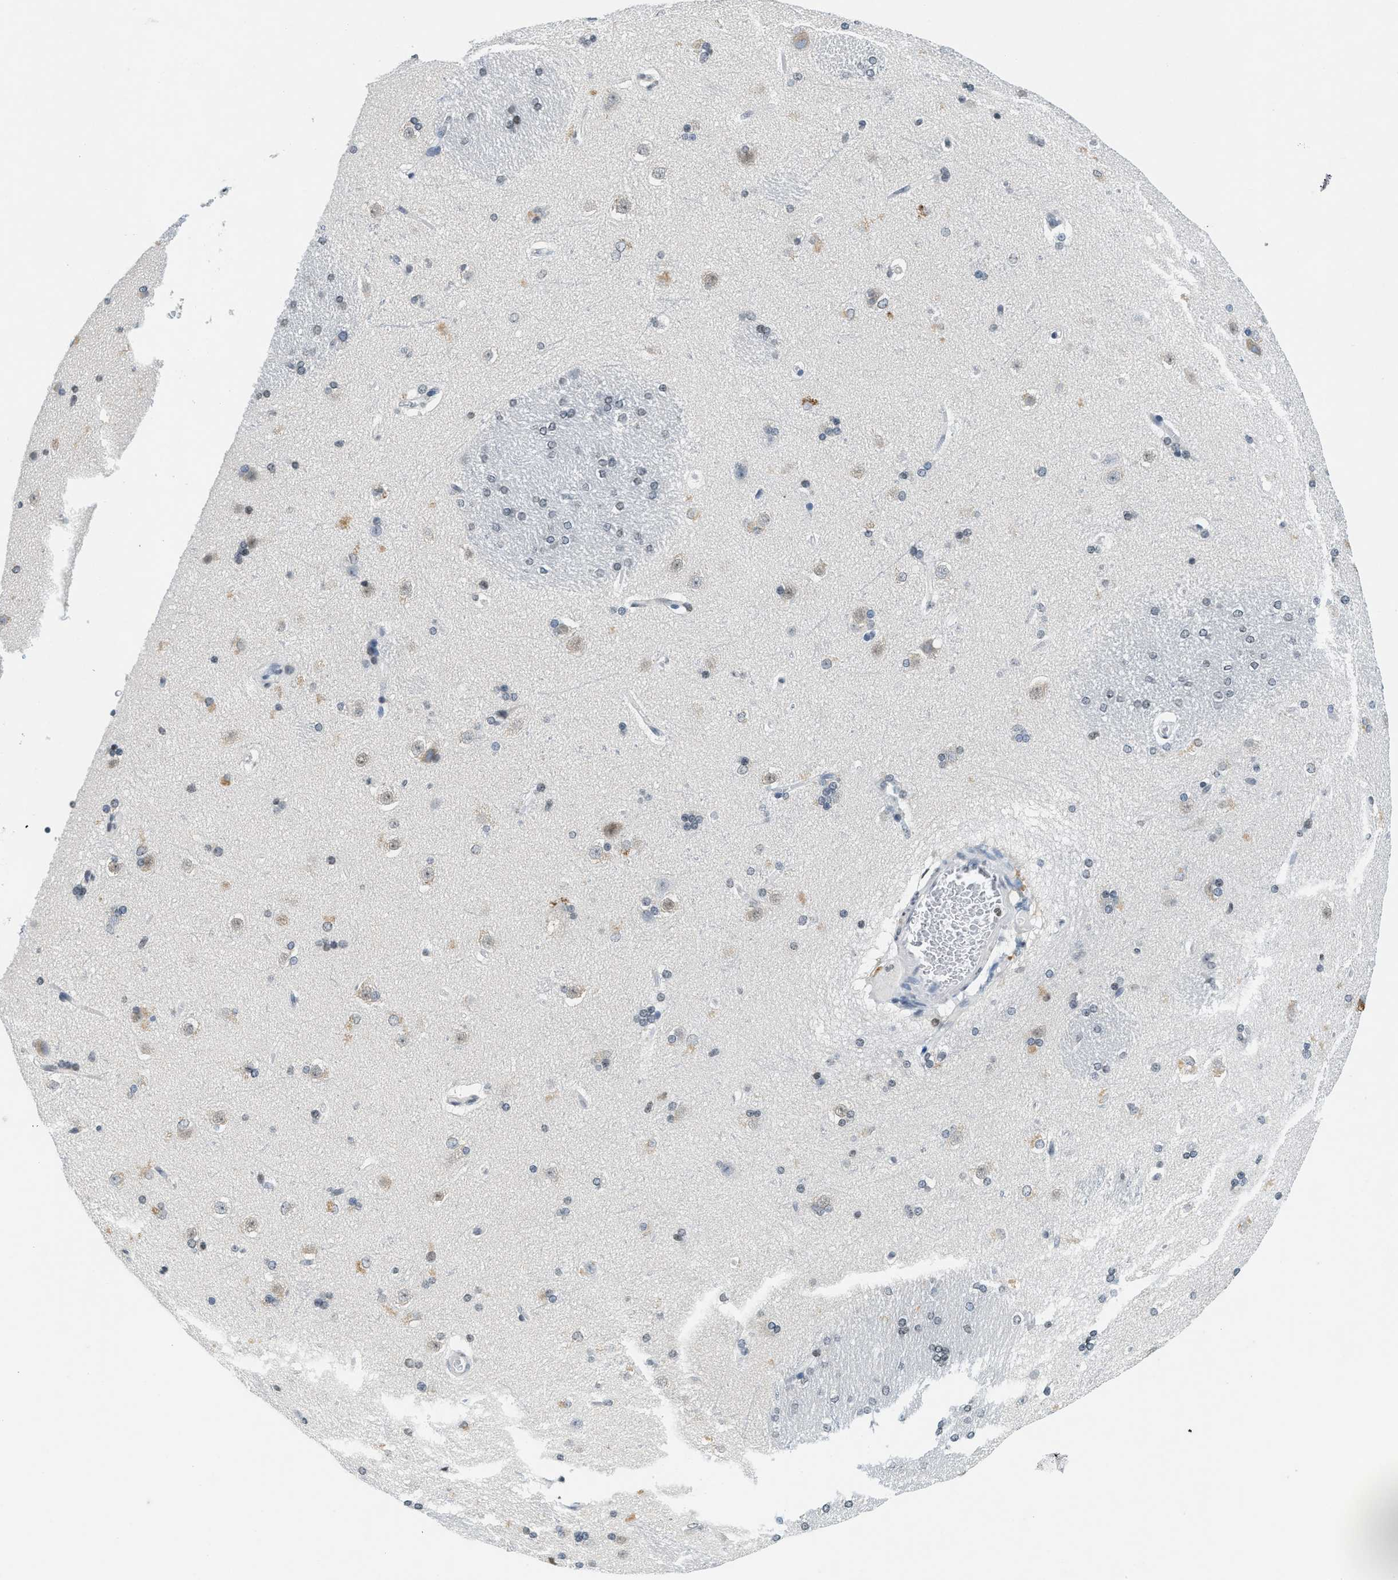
{"staining": {"intensity": "weak", "quantity": ">75%", "location": "nuclear"}, "tissue": "caudate", "cell_type": "Glial cells", "image_type": "normal", "snomed": [{"axis": "morphology", "description": "Normal tissue, NOS"}, {"axis": "topography", "description": "Lateral ventricle wall"}], "caption": "Benign caudate shows weak nuclear positivity in approximately >75% of glial cells, visualized by immunohistochemistry. The protein of interest is stained brown, and the nuclei are stained in blue (DAB (3,3'-diaminobenzidine) IHC with brightfield microscopy, high magnification).", "gene": "UVRAG", "patient": {"sex": "female", "age": 19}}